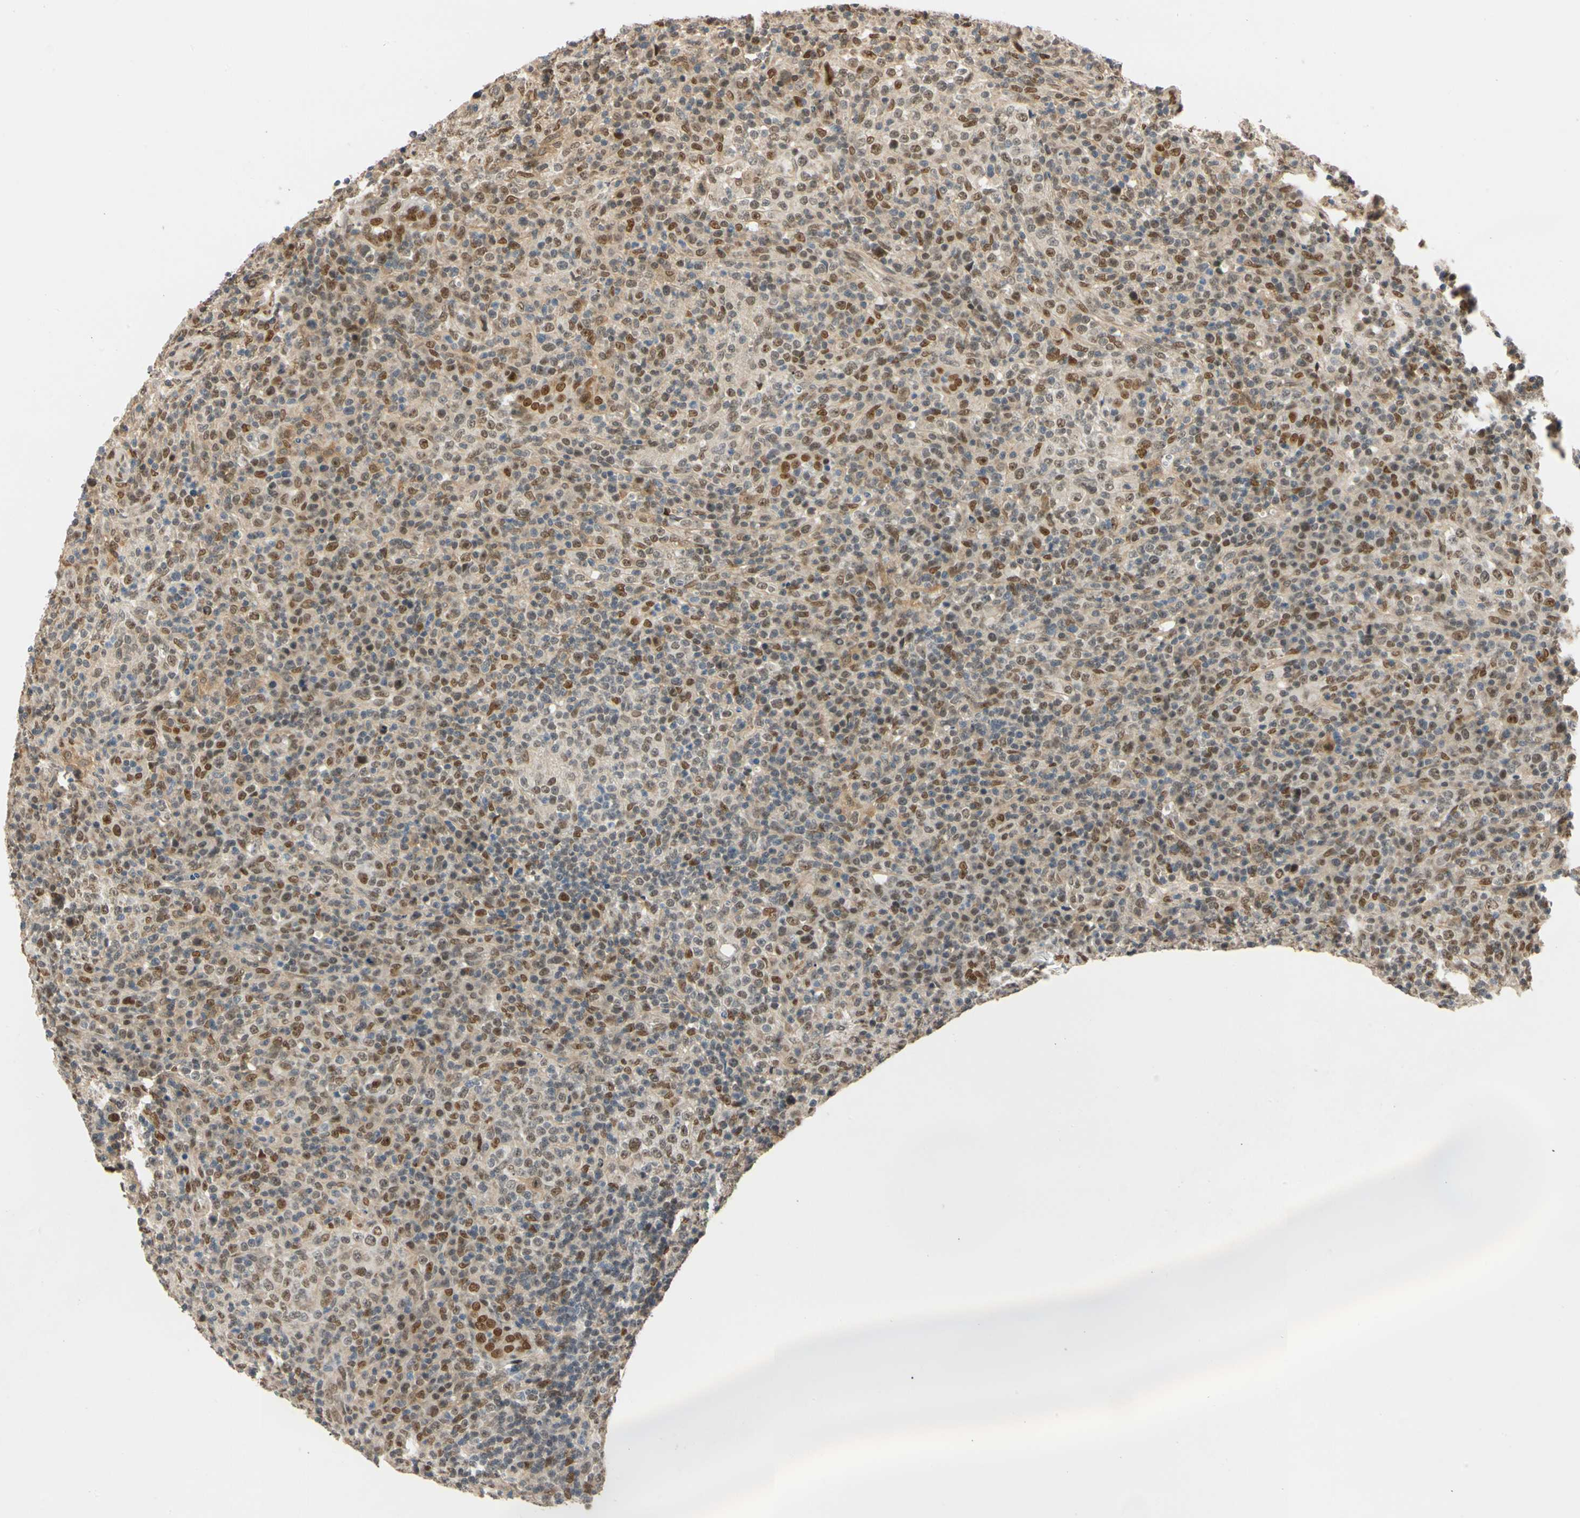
{"staining": {"intensity": "moderate", "quantity": "25%-75%", "location": "cytoplasmic/membranous,nuclear"}, "tissue": "lymphoma", "cell_type": "Tumor cells", "image_type": "cancer", "snomed": [{"axis": "morphology", "description": "Malignant lymphoma, non-Hodgkin's type, High grade"}, {"axis": "topography", "description": "Lymph node"}], "caption": "About 25%-75% of tumor cells in high-grade malignant lymphoma, non-Hodgkin's type show moderate cytoplasmic/membranous and nuclear protein staining as visualized by brown immunohistochemical staining.", "gene": "RIOX2", "patient": {"sex": "female", "age": 76}}